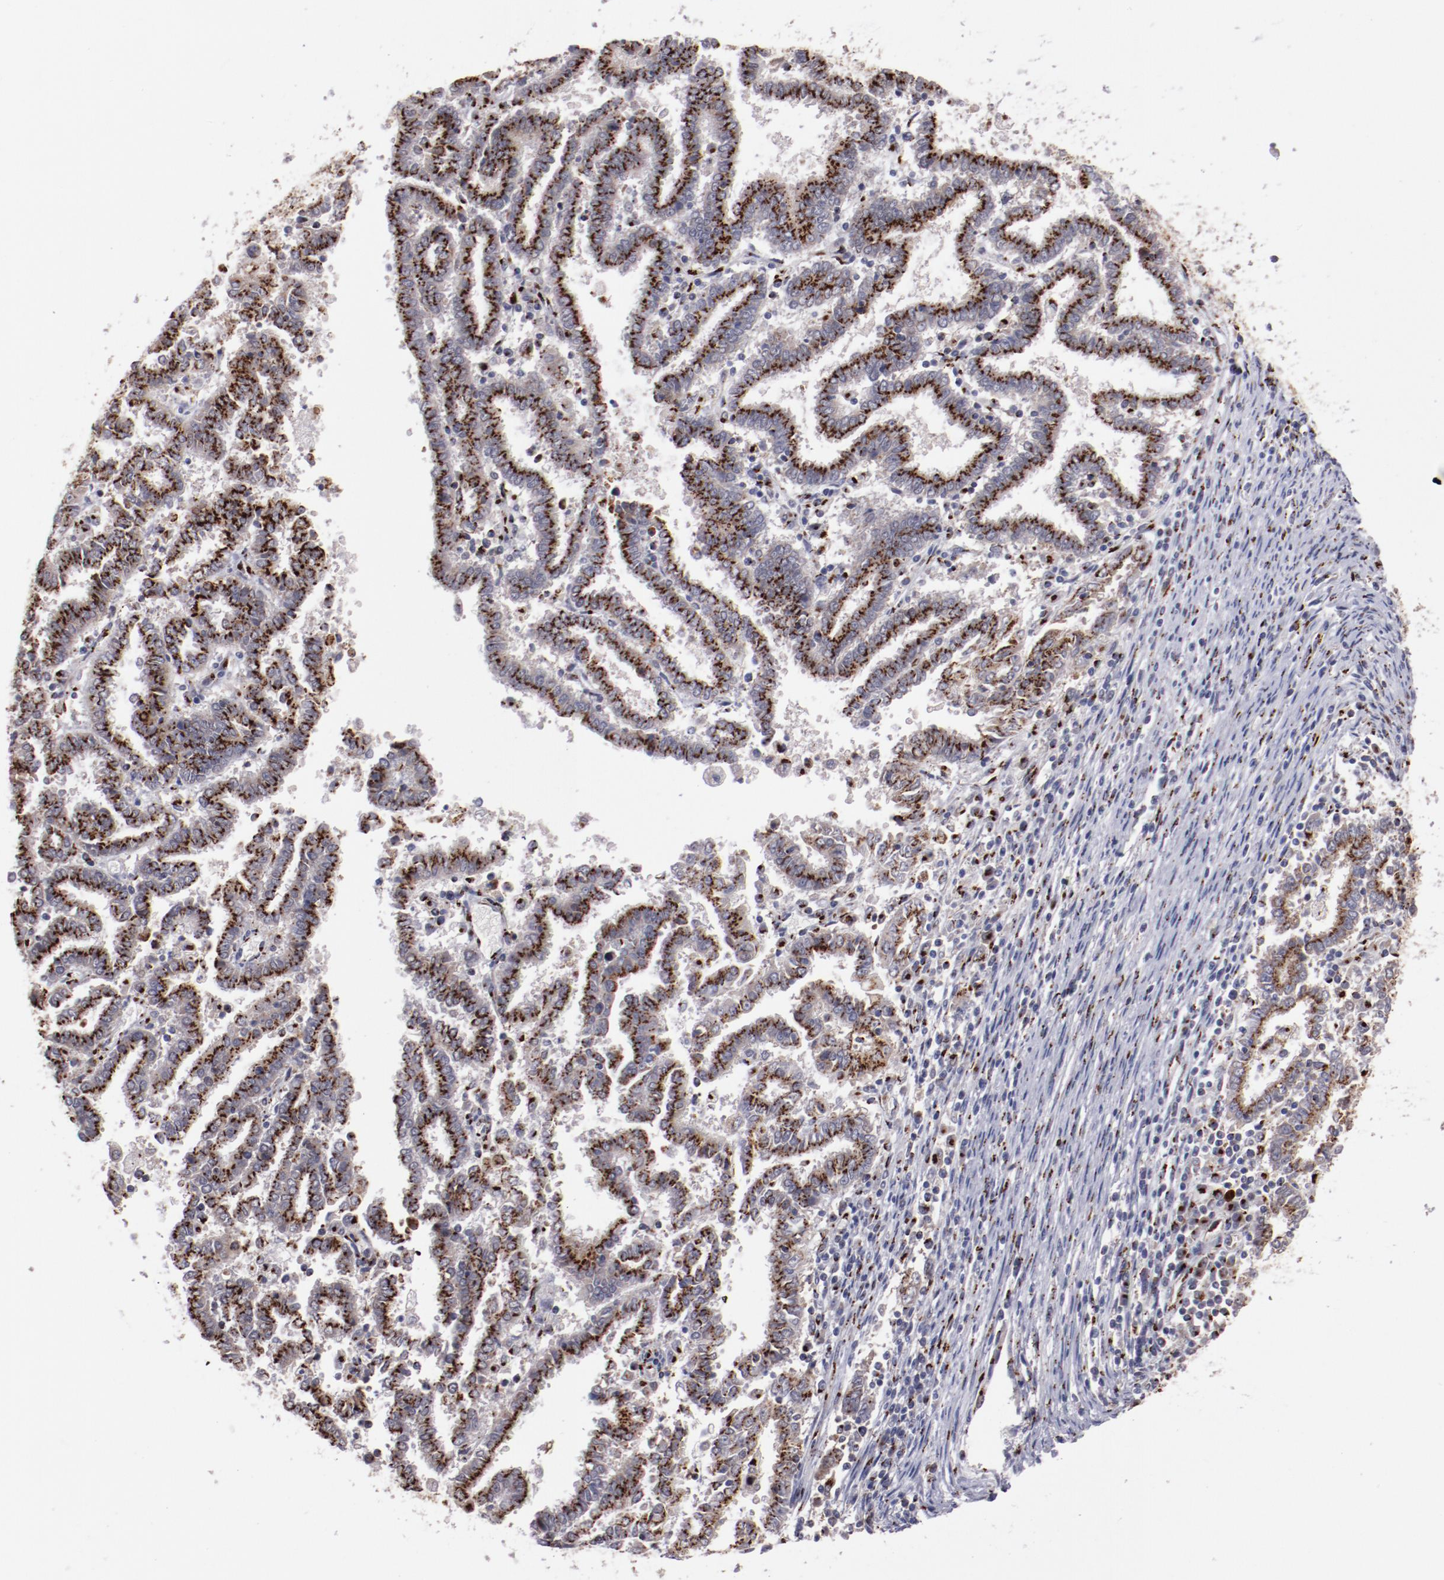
{"staining": {"intensity": "strong", "quantity": ">75%", "location": "nuclear"}, "tissue": "endometrial cancer", "cell_type": "Tumor cells", "image_type": "cancer", "snomed": [{"axis": "morphology", "description": "Adenocarcinoma, NOS"}, {"axis": "topography", "description": "Uterus"}], "caption": "A micrograph of endometrial cancer (adenocarcinoma) stained for a protein shows strong nuclear brown staining in tumor cells. (IHC, brightfield microscopy, high magnification).", "gene": "GOLIM4", "patient": {"sex": "female", "age": 83}}